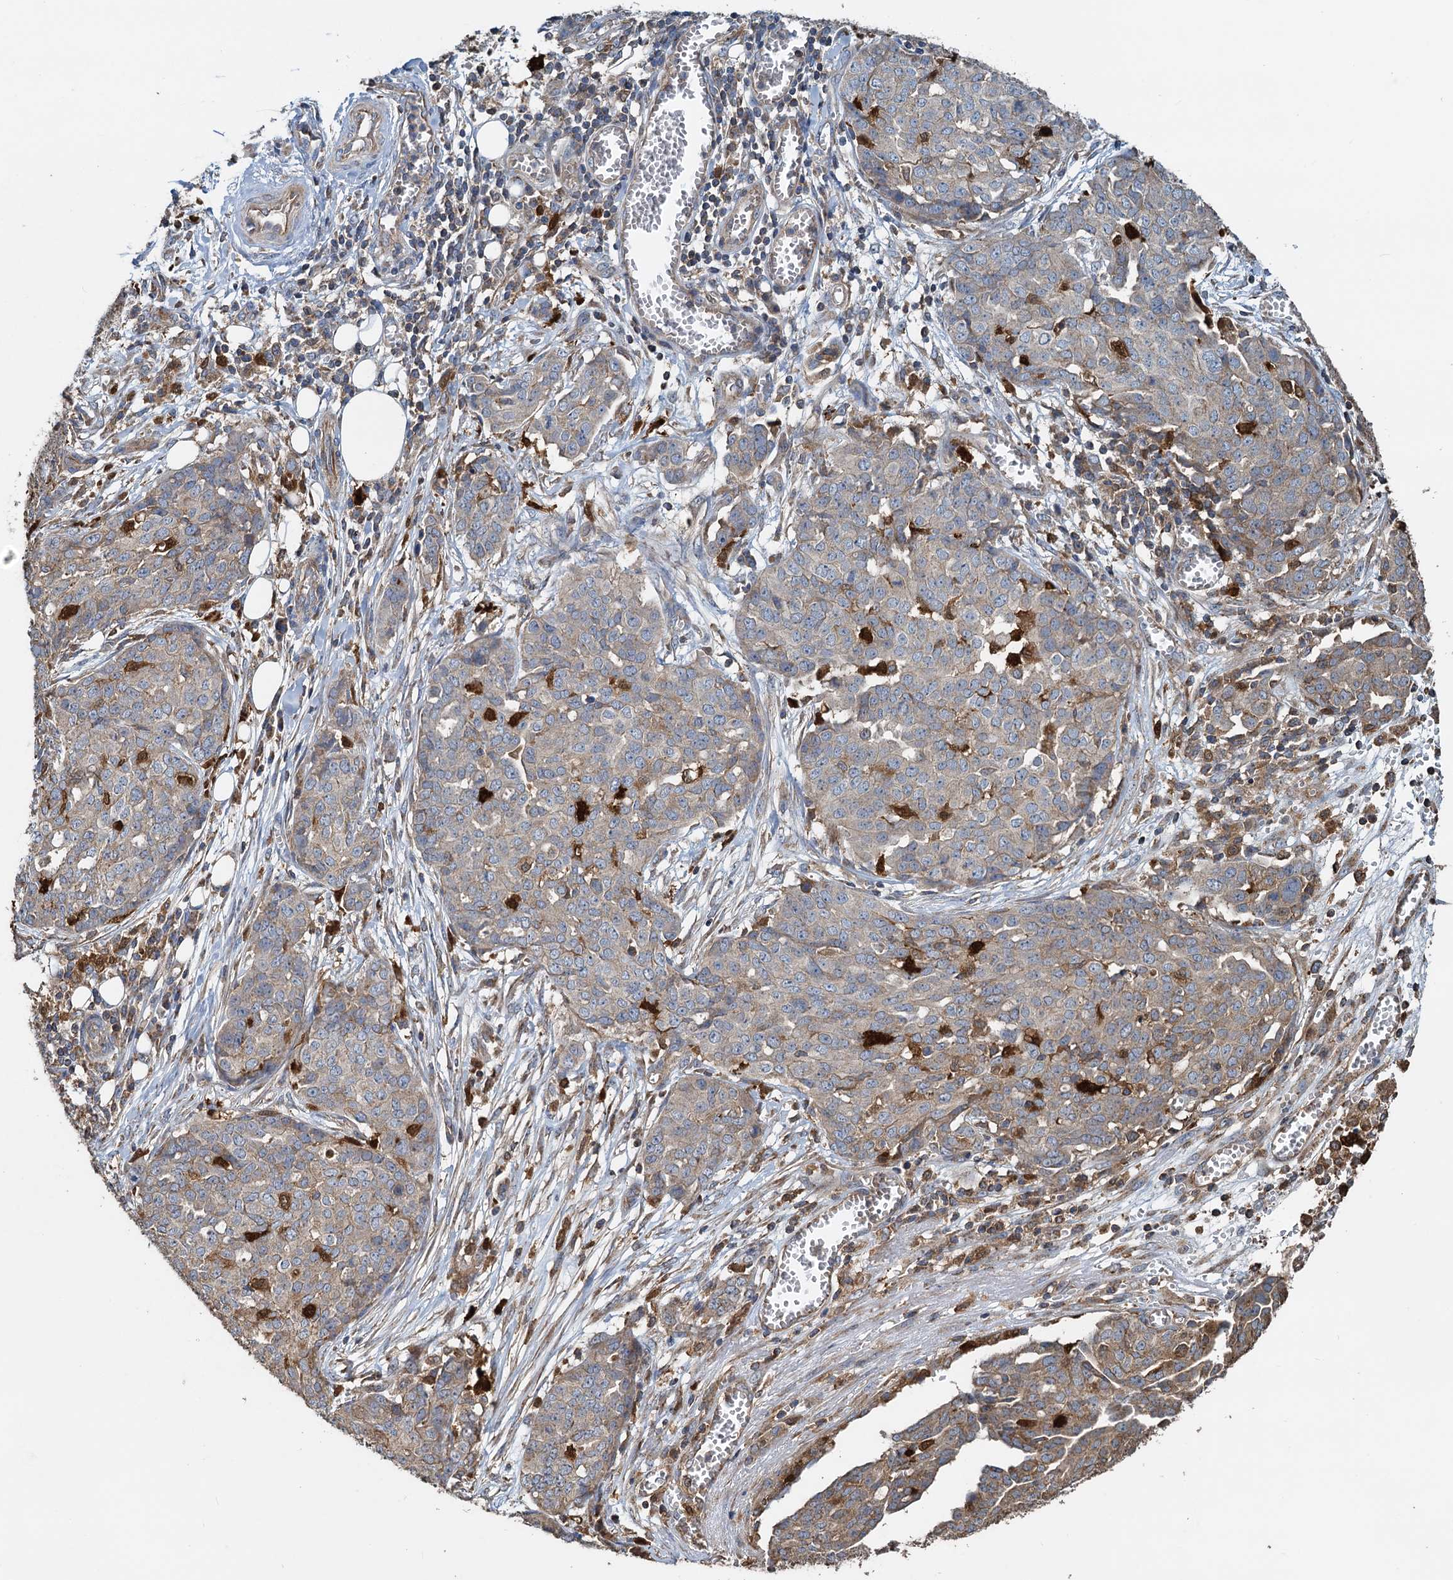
{"staining": {"intensity": "weak", "quantity": ">75%", "location": "cytoplasmic/membranous"}, "tissue": "ovarian cancer", "cell_type": "Tumor cells", "image_type": "cancer", "snomed": [{"axis": "morphology", "description": "Cystadenocarcinoma, serous, NOS"}, {"axis": "topography", "description": "Soft tissue"}, {"axis": "topography", "description": "Ovary"}], "caption": "Tumor cells reveal weak cytoplasmic/membranous expression in about >75% of cells in ovarian serous cystadenocarcinoma. (brown staining indicates protein expression, while blue staining denotes nuclei).", "gene": "SDS", "patient": {"sex": "female", "age": 57}}